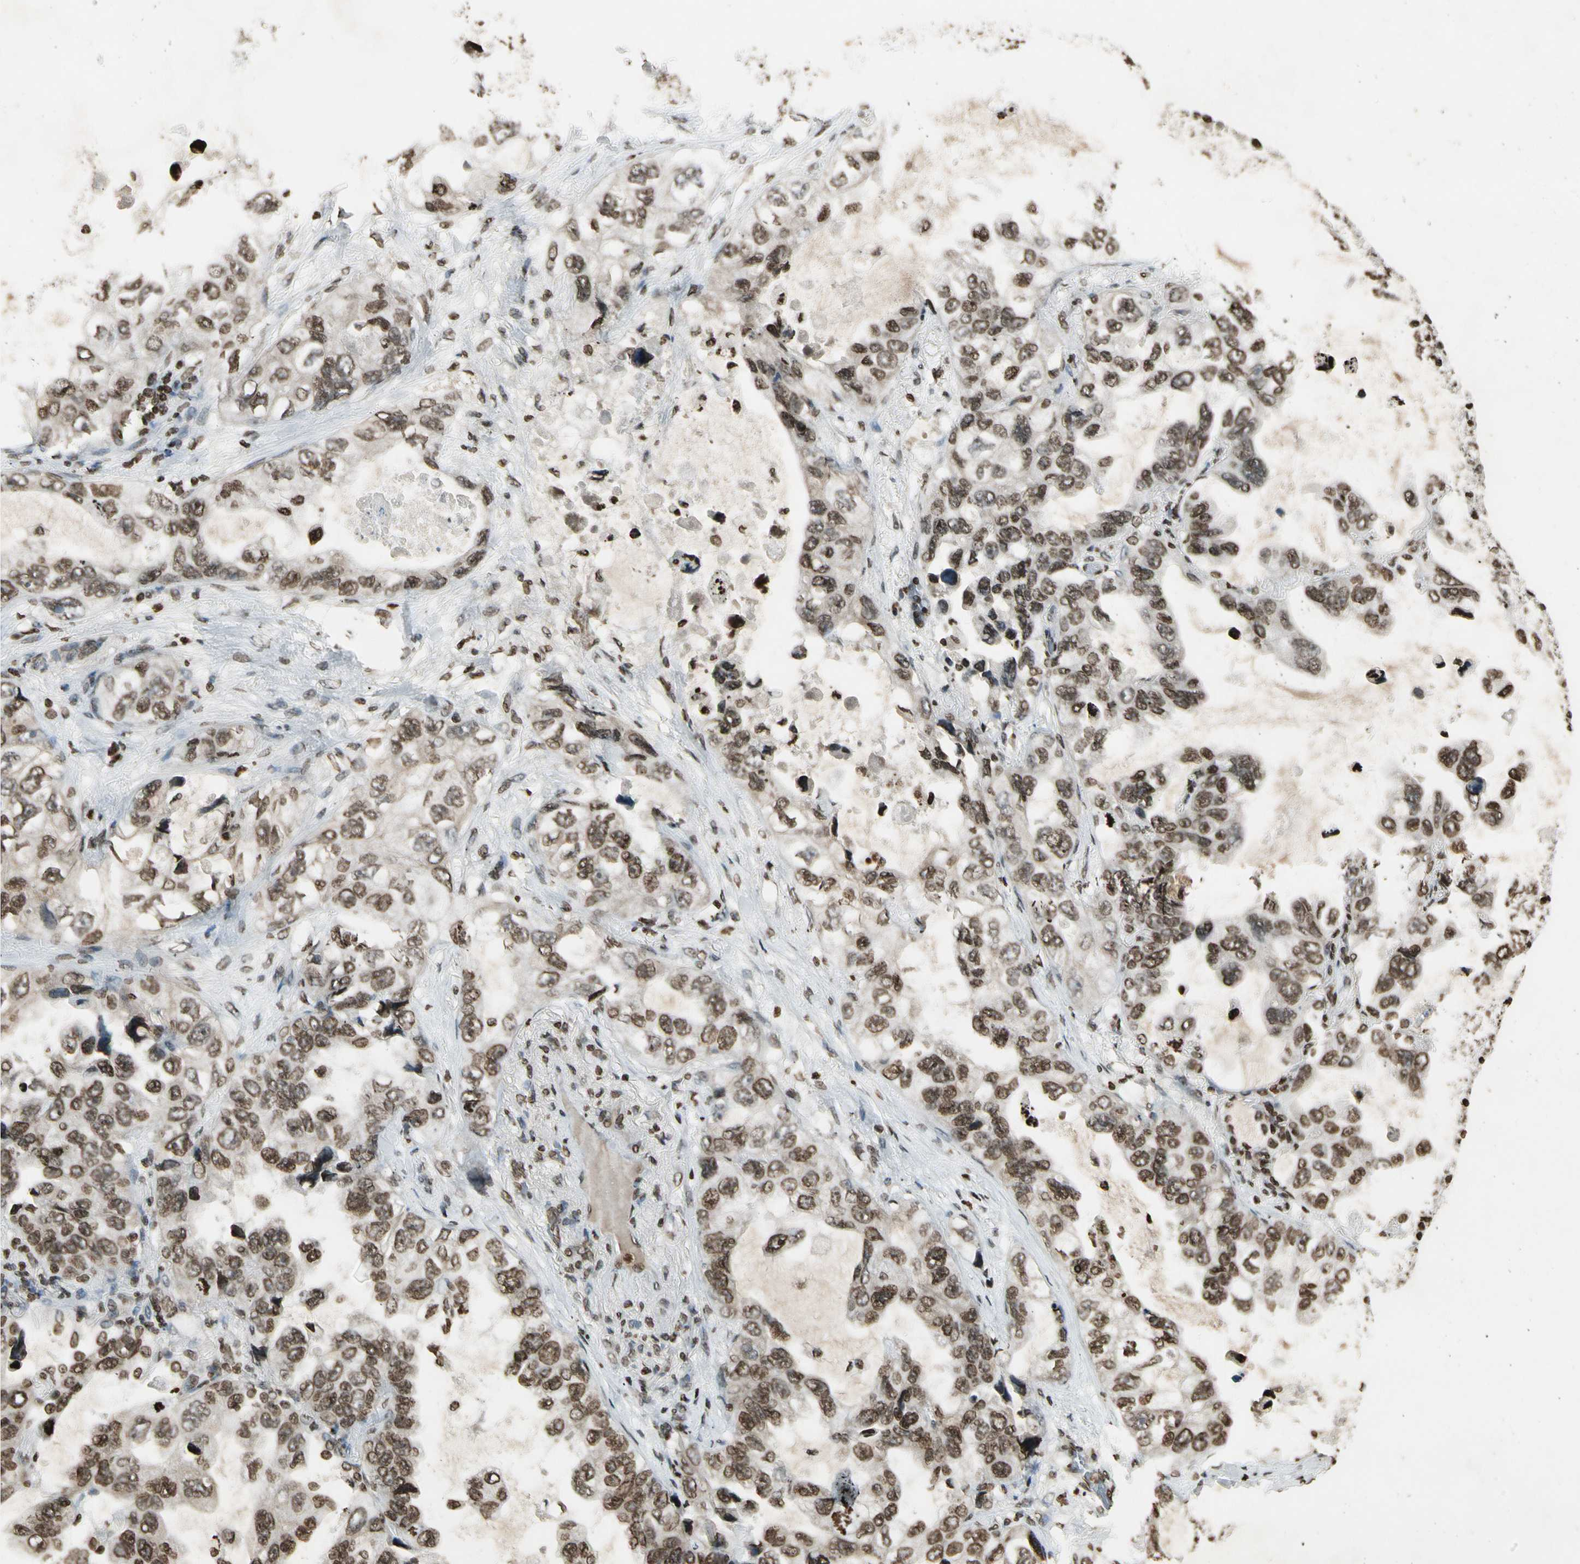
{"staining": {"intensity": "moderate", "quantity": ">75%", "location": "nuclear"}, "tissue": "lung cancer", "cell_type": "Tumor cells", "image_type": "cancer", "snomed": [{"axis": "morphology", "description": "Squamous cell carcinoma, NOS"}, {"axis": "topography", "description": "Lung"}], "caption": "A brown stain shows moderate nuclear staining of a protein in lung squamous cell carcinoma tumor cells. Nuclei are stained in blue.", "gene": "RORA", "patient": {"sex": "female", "age": 73}}